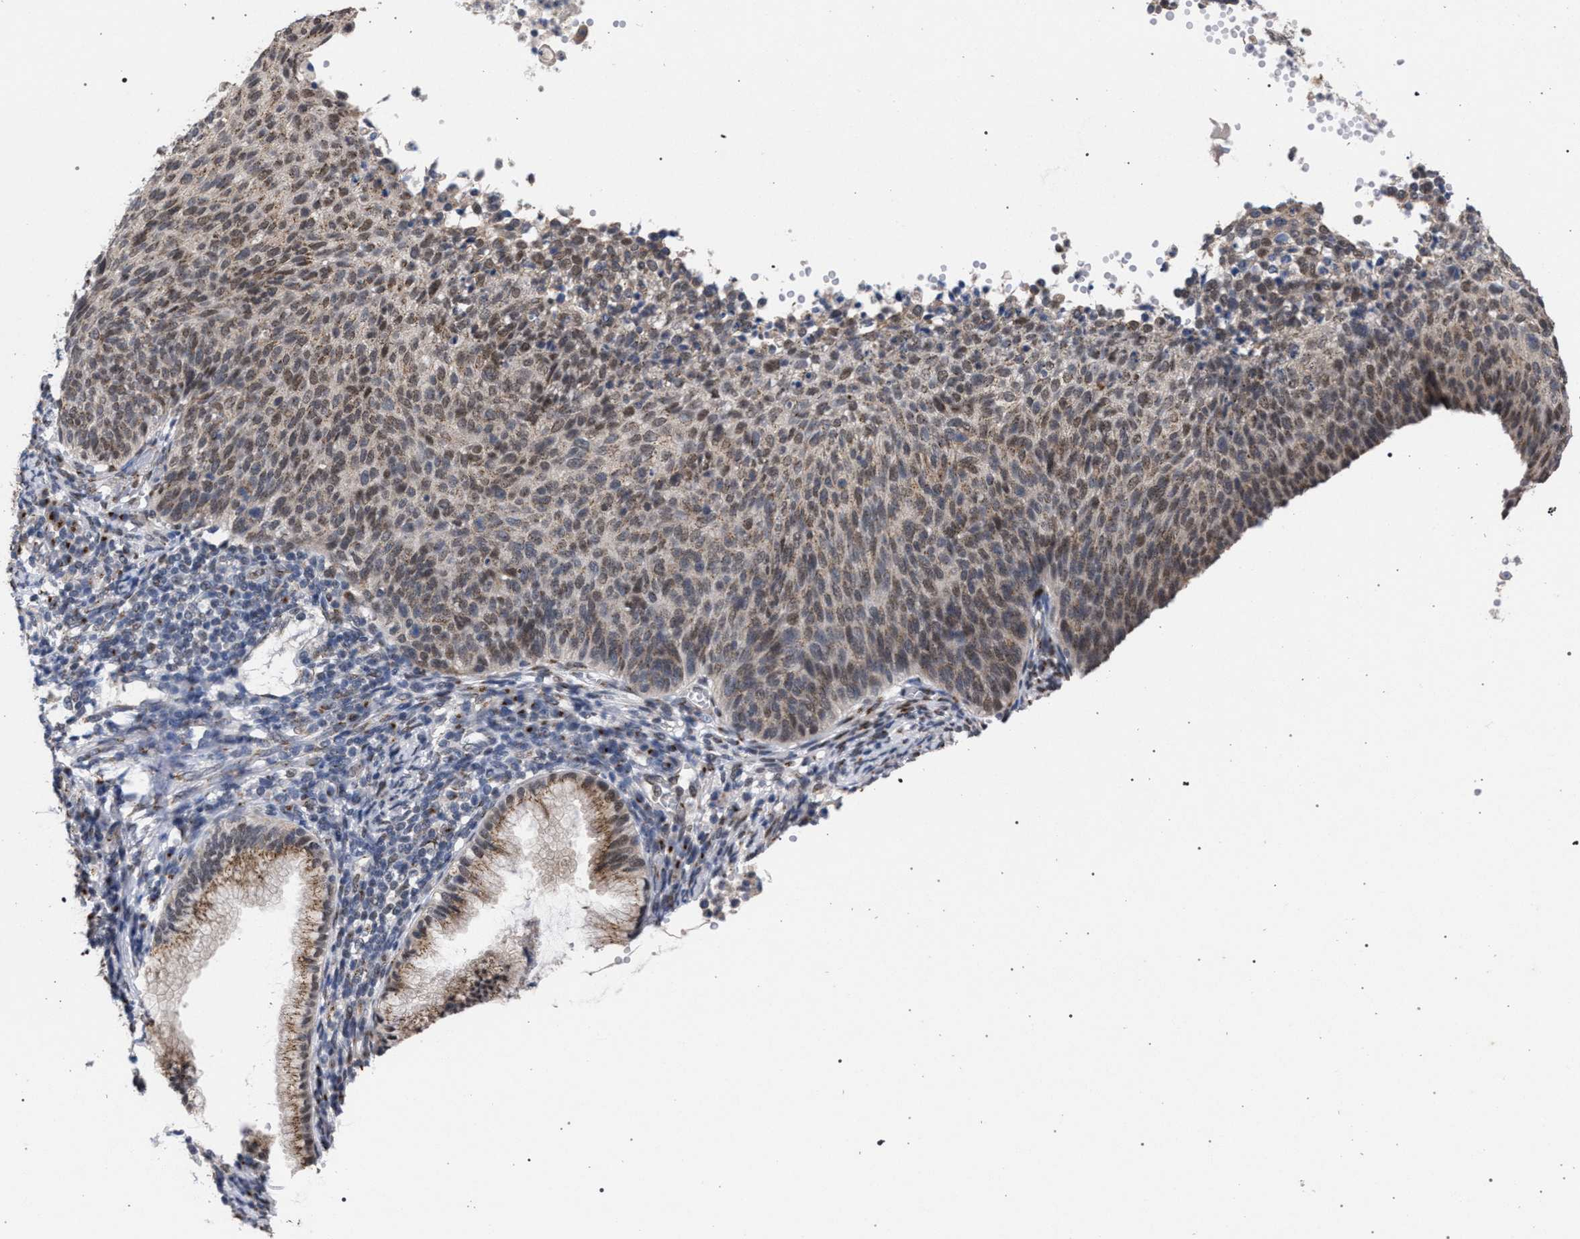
{"staining": {"intensity": "weak", "quantity": ">75%", "location": "cytoplasmic/membranous,nuclear"}, "tissue": "cervical cancer", "cell_type": "Tumor cells", "image_type": "cancer", "snomed": [{"axis": "morphology", "description": "Squamous cell carcinoma, NOS"}, {"axis": "topography", "description": "Cervix"}], "caption": "About >75% of tumor cells in human cervical cancer demonstrate weak cytoplasmic/membranous and nuclear protein expression as visualized by brown immunohistochemical staining.", "gene": "GOLGA2", "patient": {"sex": "female", "age": 70}}